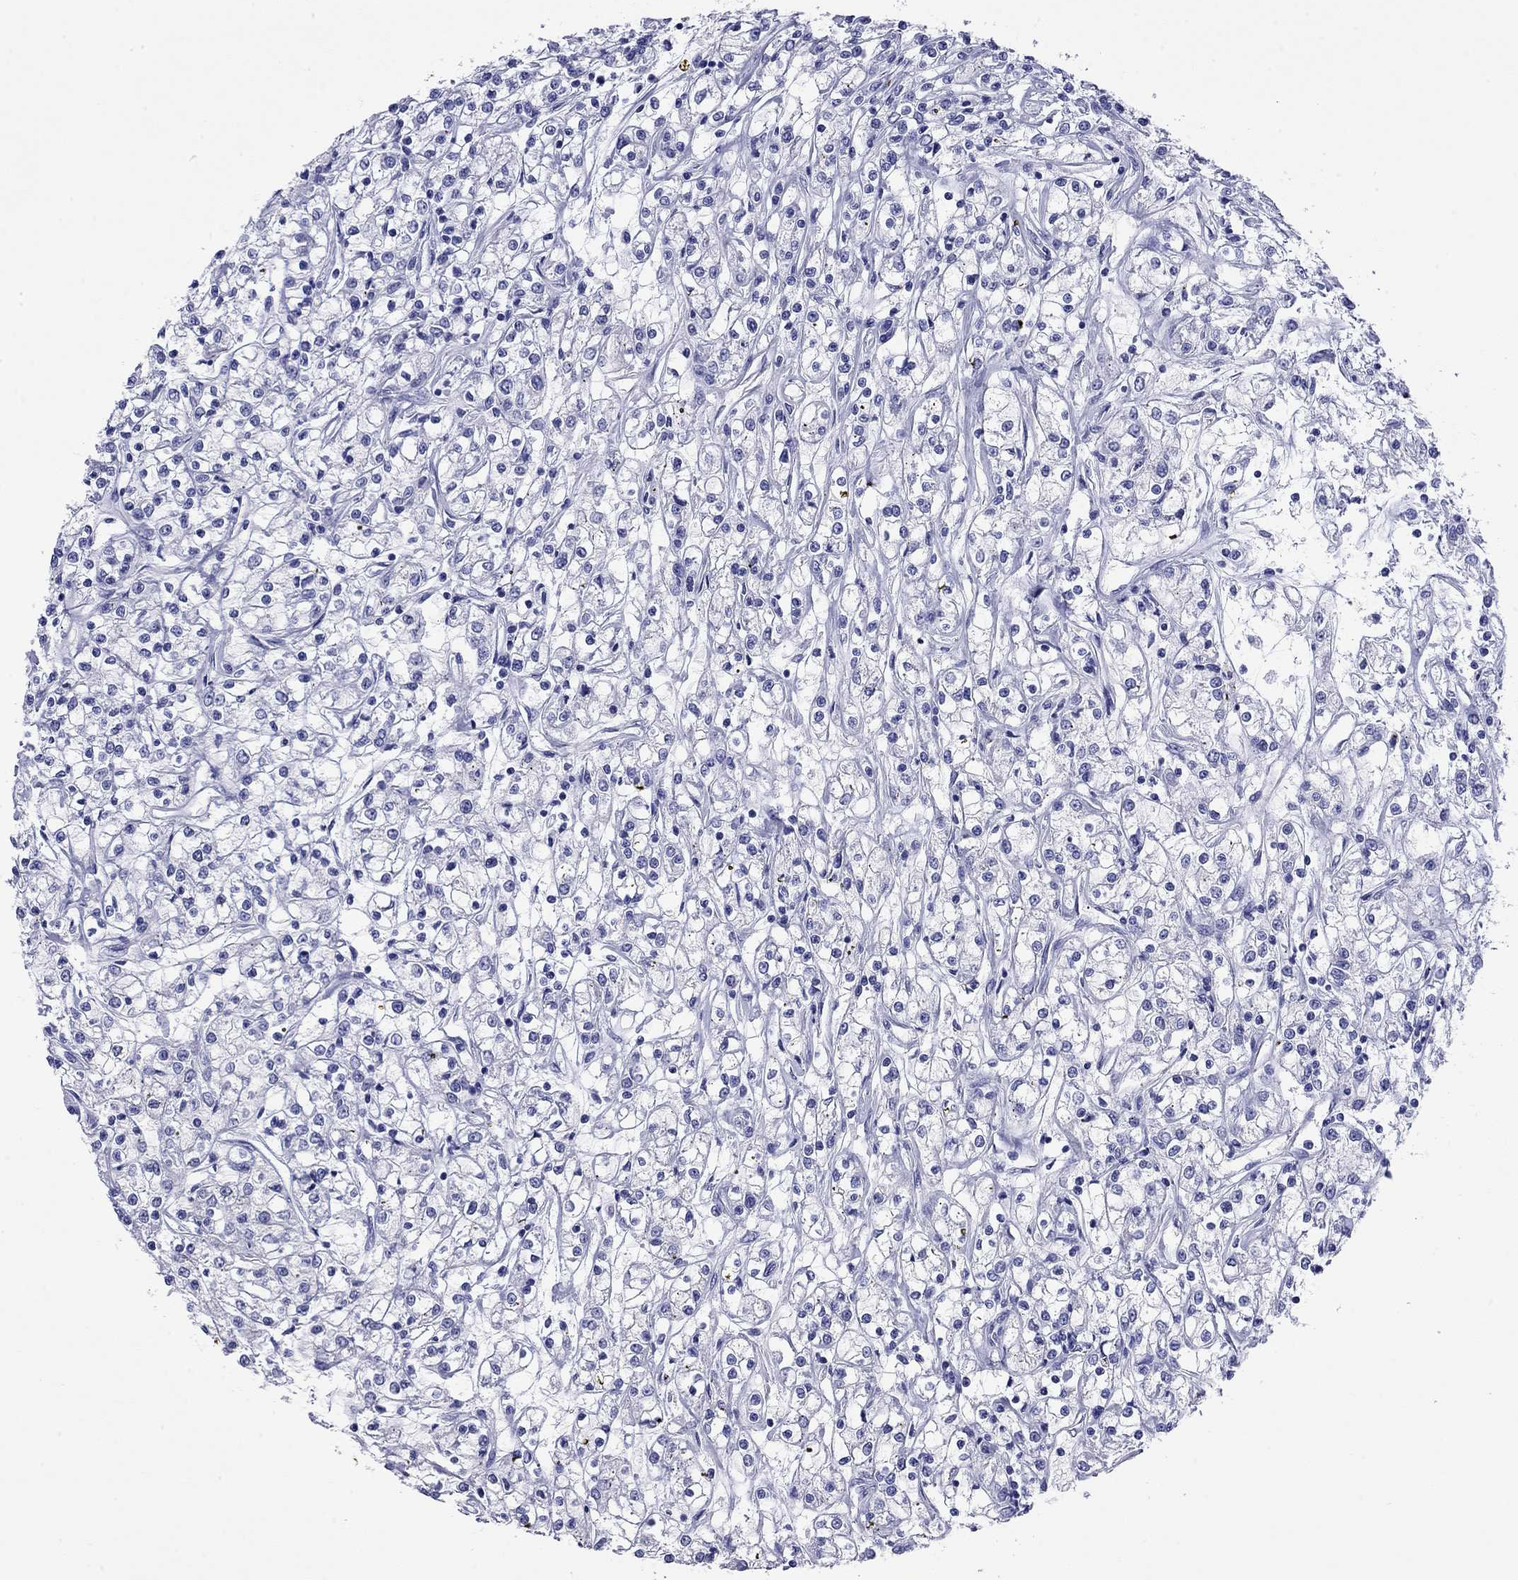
{"staining": {"intensity": "negative", "quantity": "none", "location": "none"}, "tissue": "renal cancer", "cell_type": "Tumor cells", "image_type": "cancer", "snomed": [{"axis": "morphology", "description": "Adenocarcinoma, NOS"}, {"axis": "topography", "description": "Kidney"}], "caption": "Tumor cells show no significant protein staining in renal cancer (adenocarcinoma).", "gene": "FIGLA", "patient": {"sex": "female", "age": 59}}